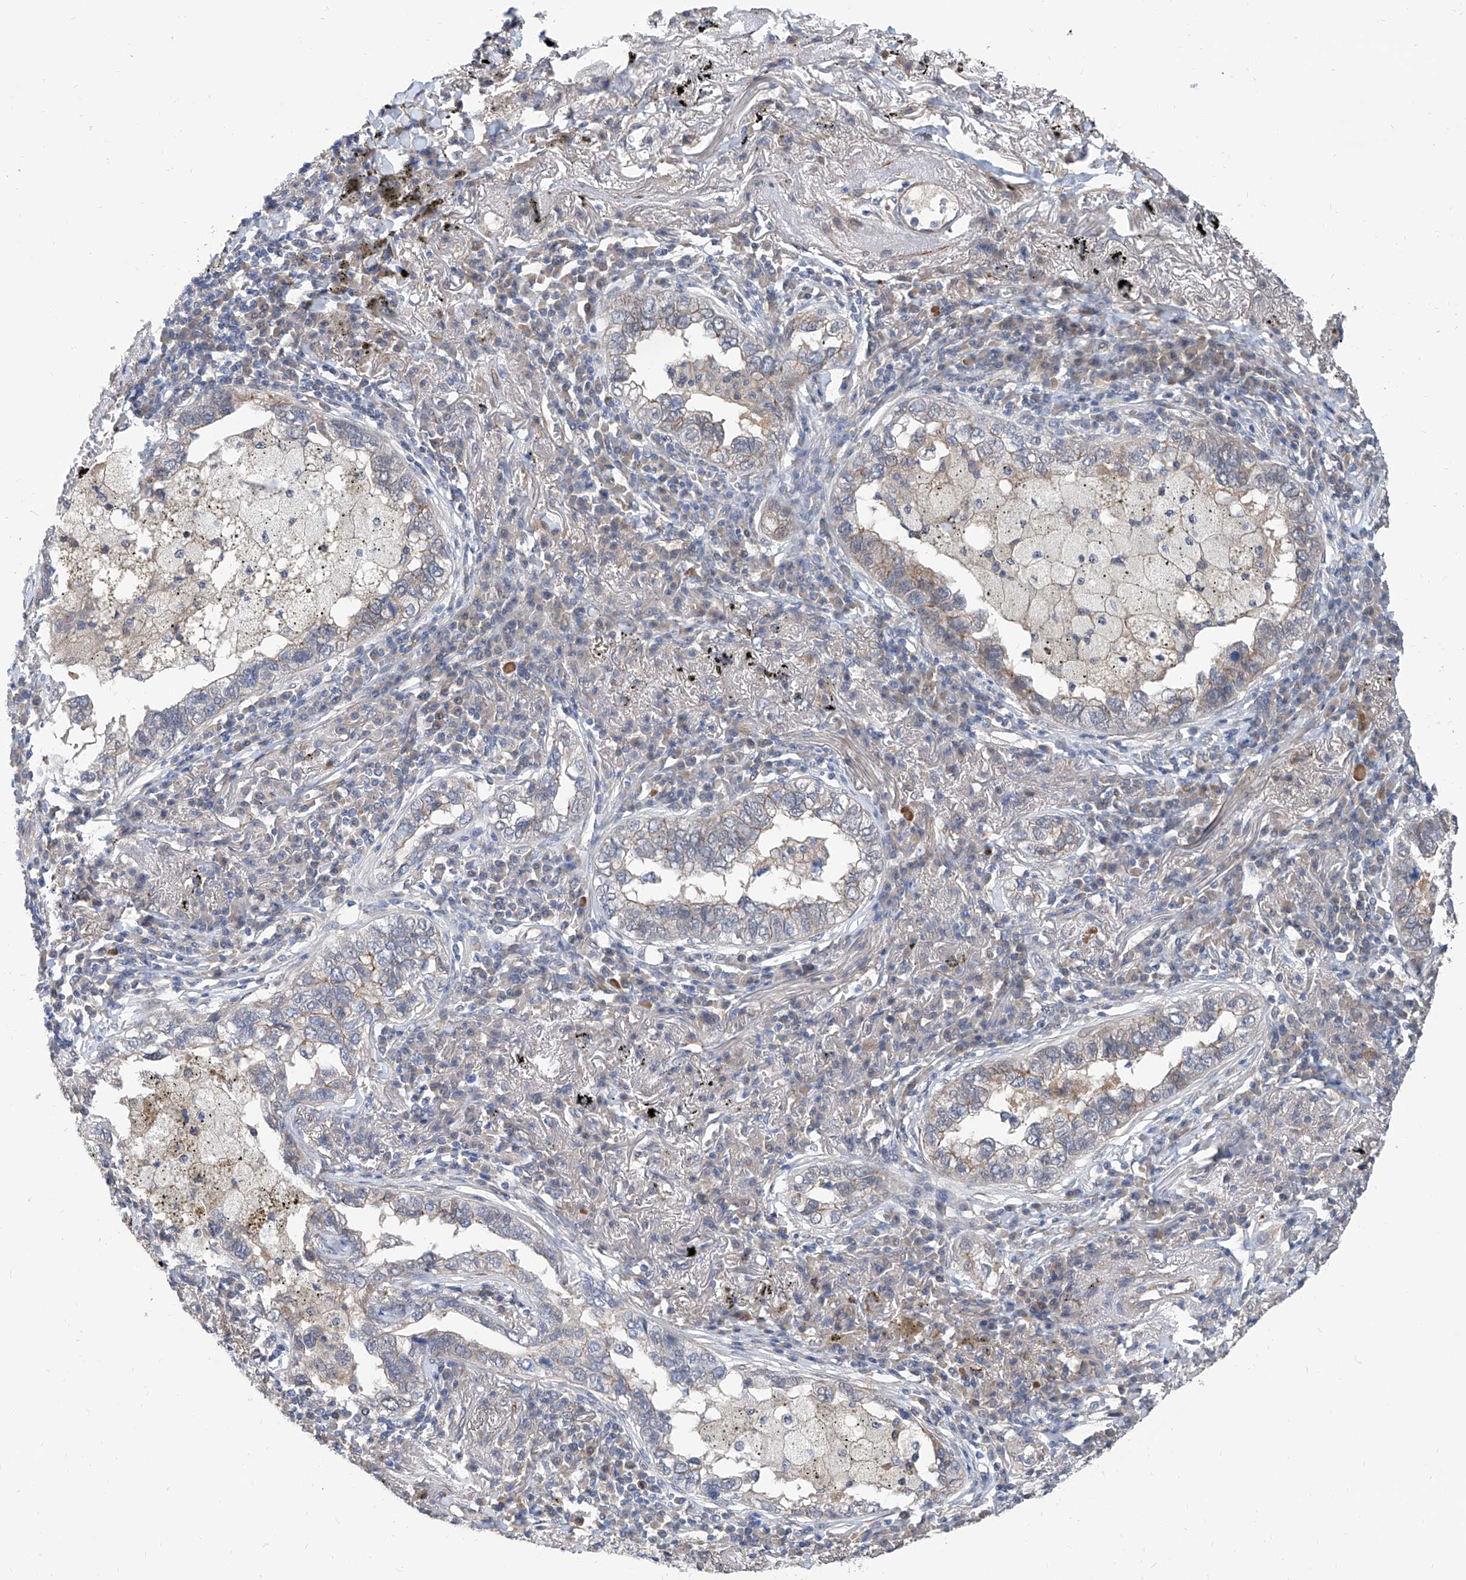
{"staining": {"intensity": "negative", "quantity": "none", "location": "none"}, "tissue": "lung cancer", "cell_type": "Tumor cells", "image_type": "cancer", "snomed": [{"axis": "morphology", "description": "Adenocarcinoma, NOS"}, {"axis": "topography", "description": "Lung"}], "caption": "IHC photomicrograph of adenocarcinoma (lung) stained for a protein (brown), which exhibits no expression in tumor cells.", "gene": "MAGEE2", "patient": {"sex": "male", "age": 65}}